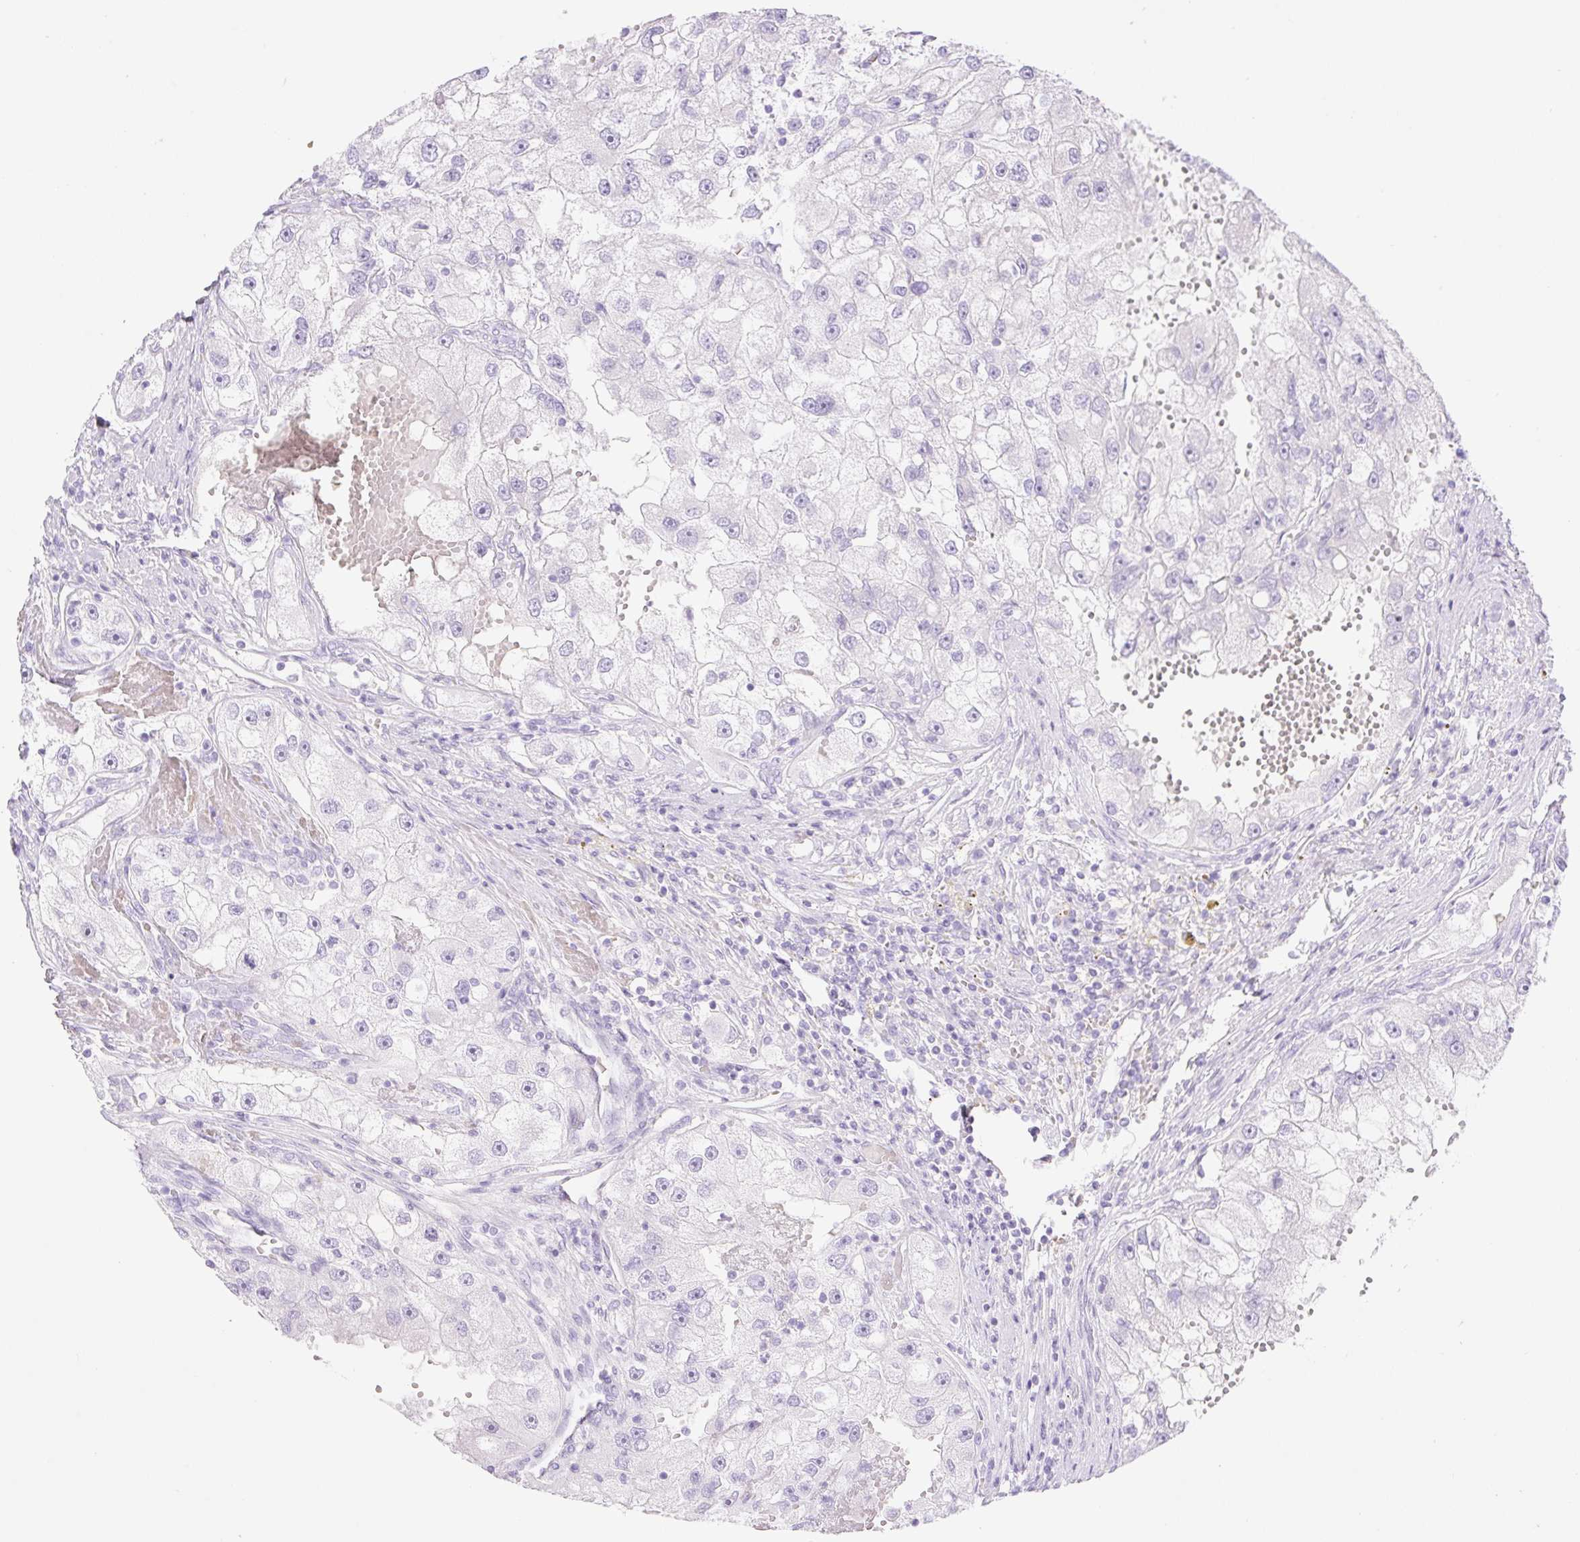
{"staining": {"intensity": "negative", "quantity": "none", "location": "none"}, "tissue": "renal cancer", "cell_type": "Tumor cells", "image_type": "cancer", "snomed": [{"axis": "morphology", "description": "Adenocarcinoma, NOS"}, {"axis": "topography", "description": "Kidney"}], "caption": "Tumor cells show no significant protein staining in renal cancer.", "gene": "CDX1", "patient": {"sex": "male", "age": 63}}